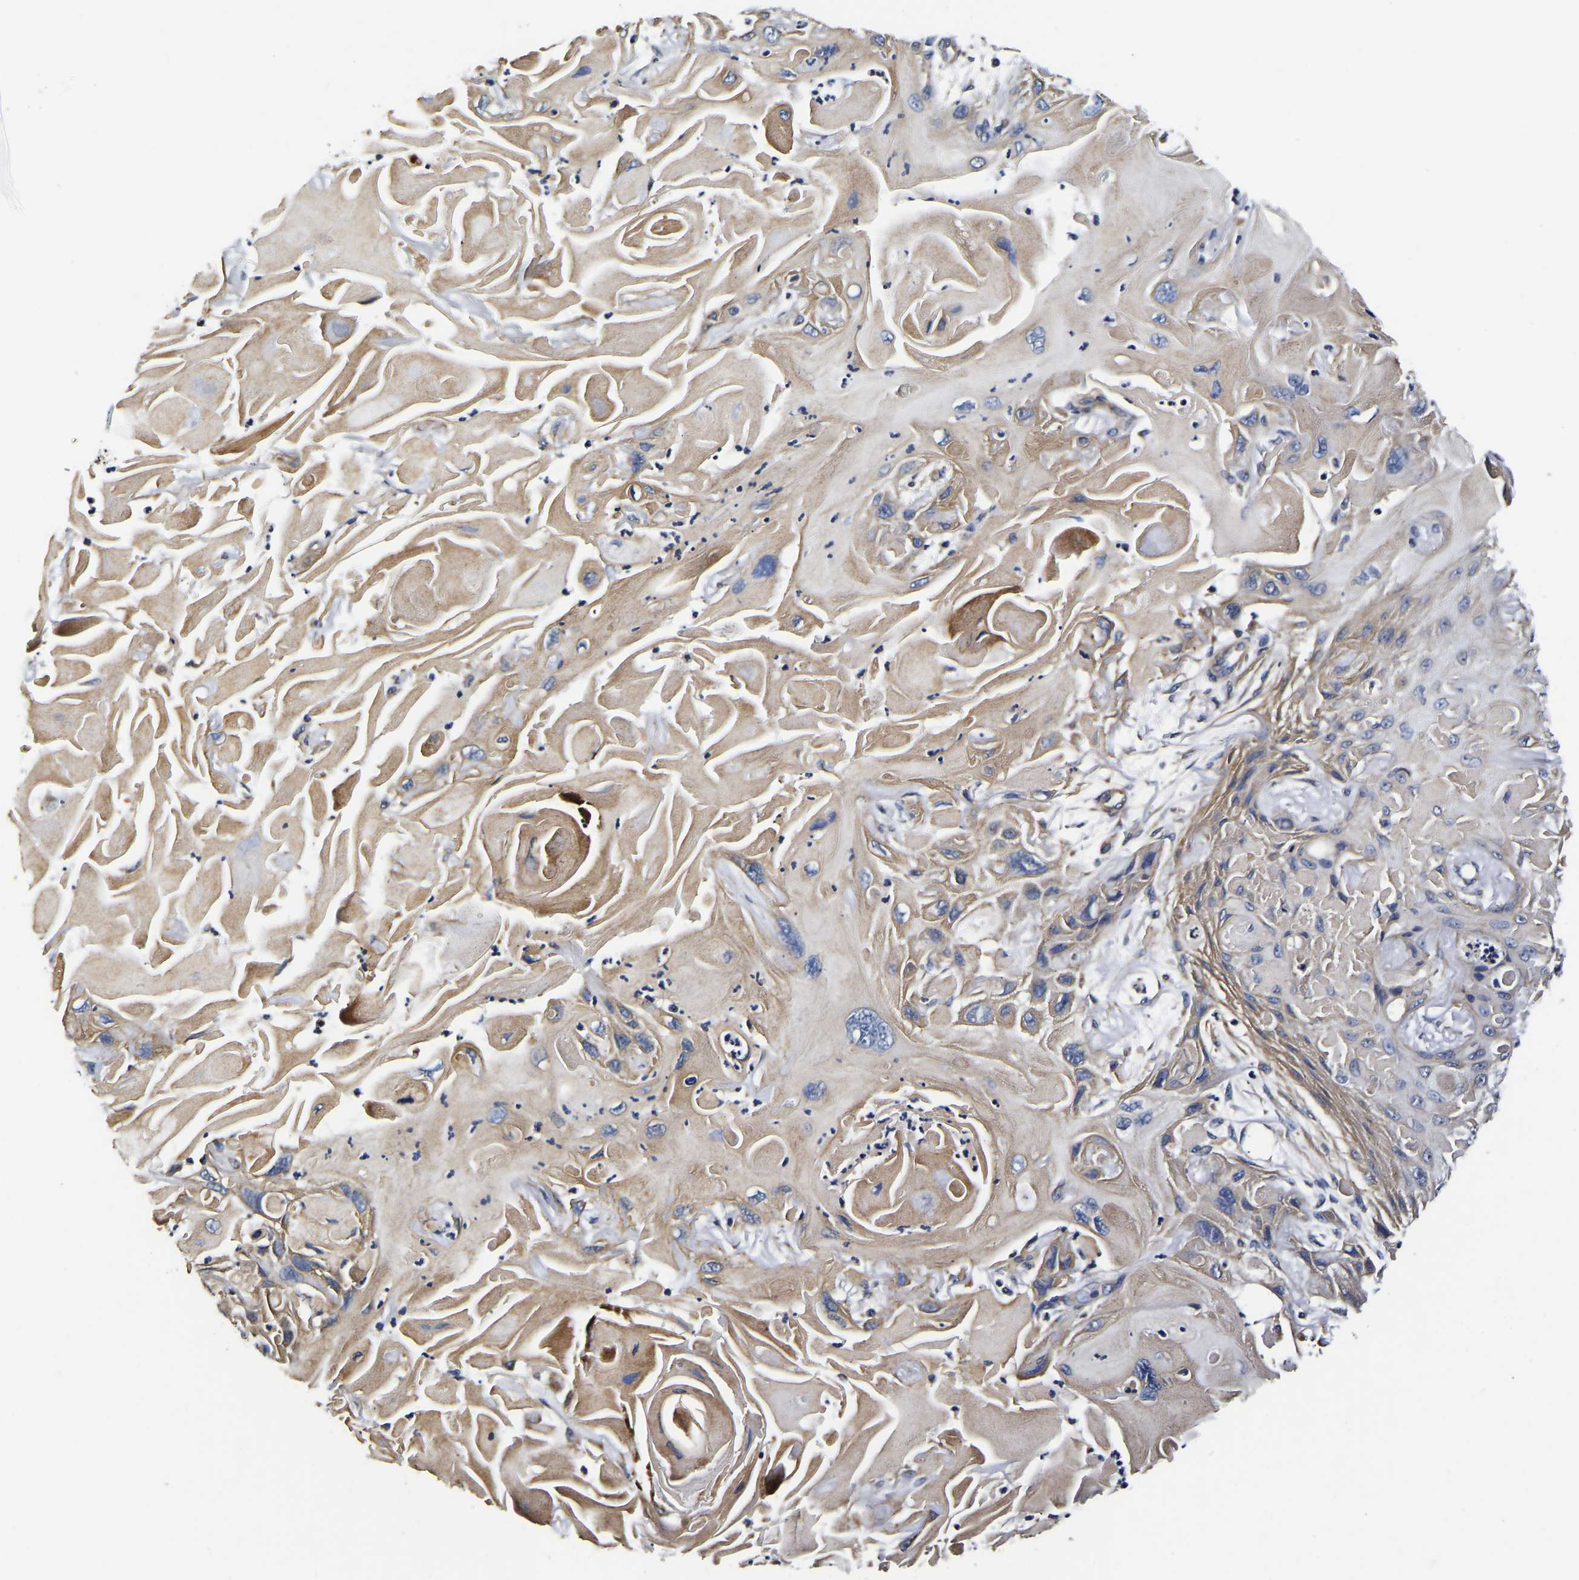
{"staining": {"intensity": "moderate", "quantity": "25%-75%", "location": "cytoplasmic/membranous"}, "tissue": "skin cancer", "cell_type": "Tumor cells", "image_type": "cancer", "snomed": [{"axis": "morphology", "description": "Squamous cell carcinoma, NOS"}, {"axis": "topography", "description": "Skin"}], "caption": "The immunohistochemical stain shows moderate cytoplasmic/membranous expression in tumor cells of squamous cell carcinoma (skin) tissue. (IHC, brightfield microscopy, high magnification).", "gene": "KCTD17", "patient": {"sex": "female", "age": 77}}